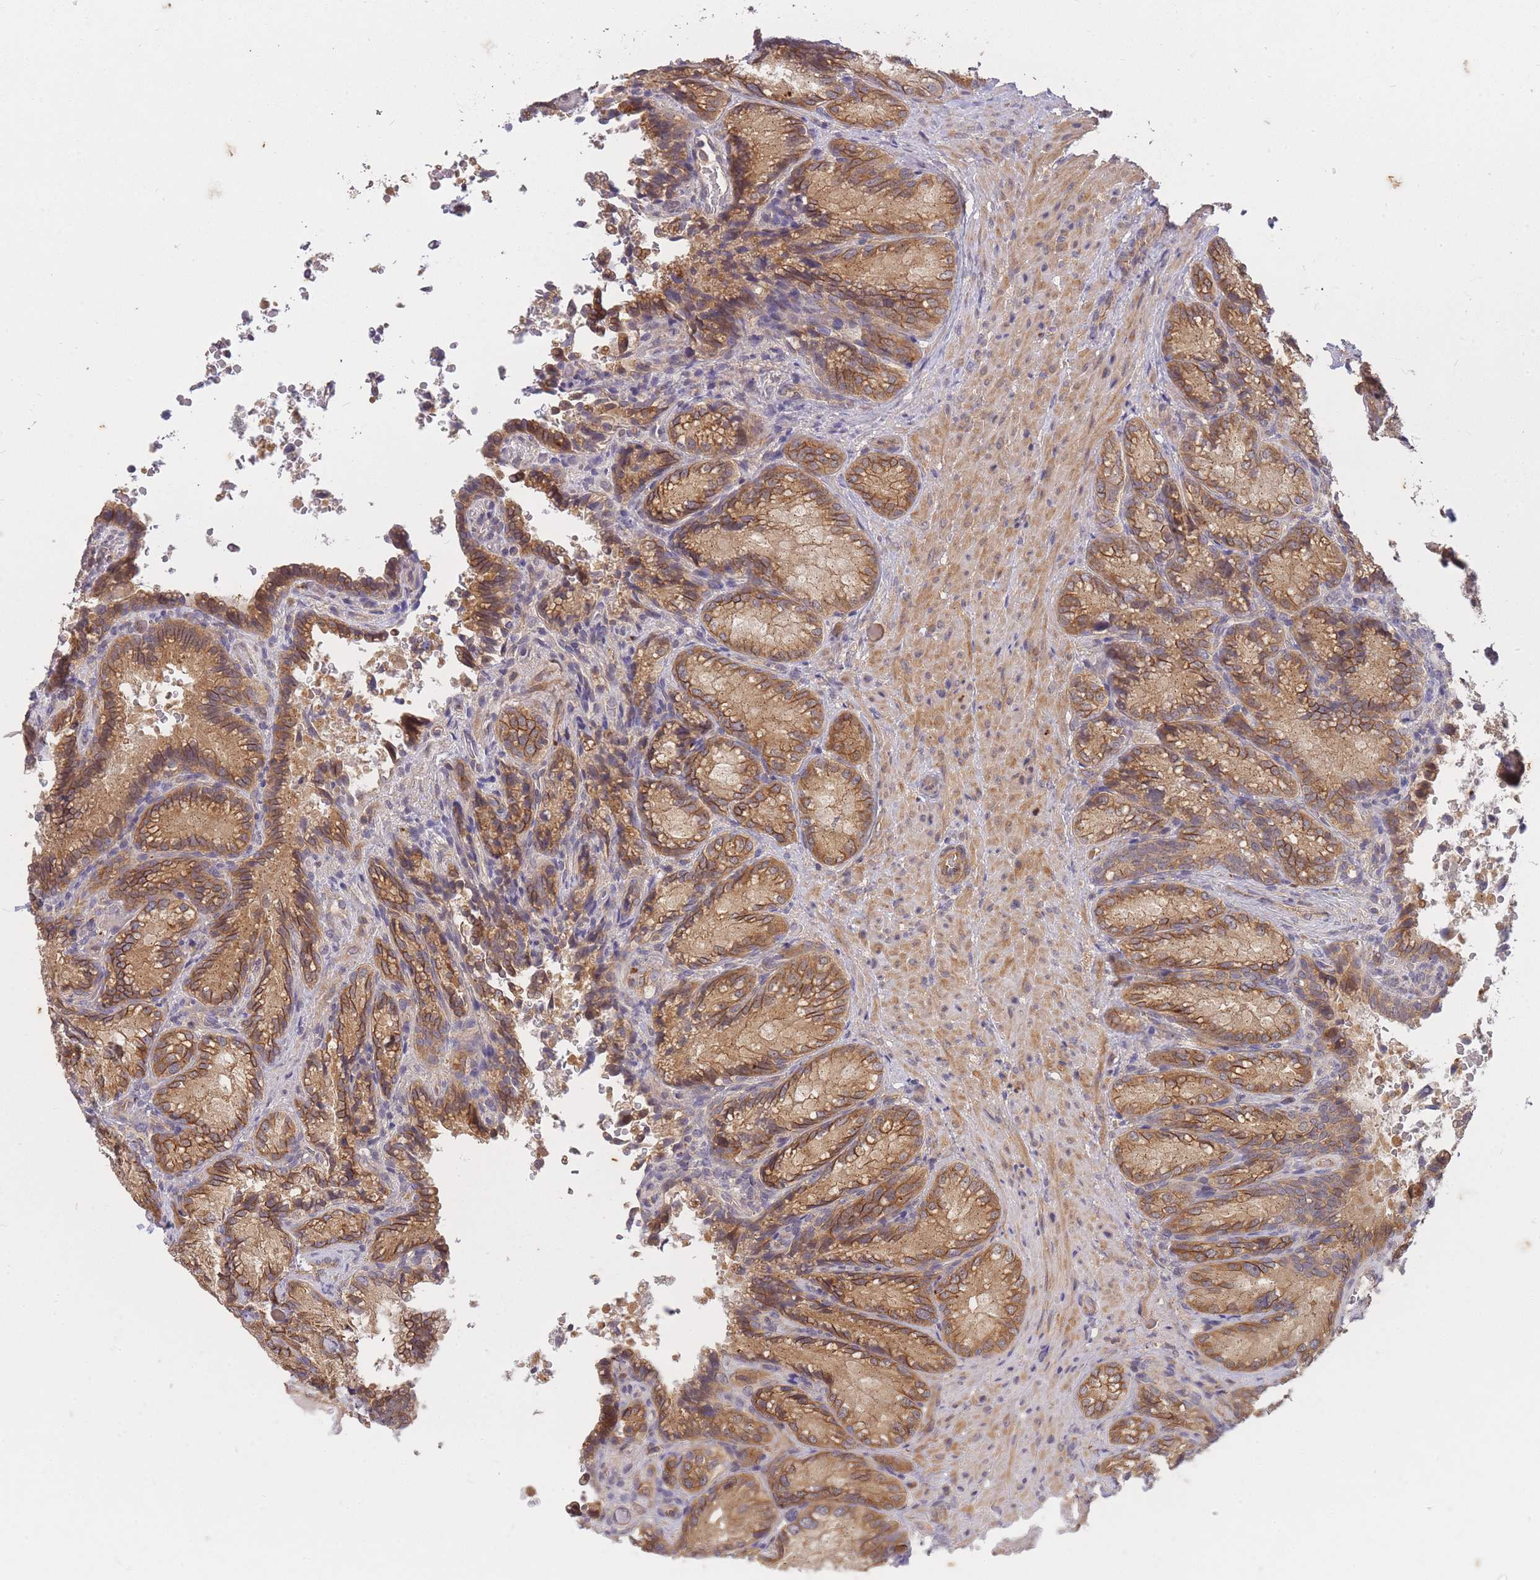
{"staining": {"intensity": "moderate", "quantity": ">75%", "location": "cytoplasmic/membranous"}, "tissue": "seminal vesicle", "cell_type": "Glandular cells", "image_type": "normal", "snomed": [{"axis": "morphology", "description": "Normal tissue, NOS"}, {"axis": "topography", "description": "Seminal veicle"}], "caption": "Seminal vesicle stained with a brown dye shows moderate cytoplasmic/membranous positive expression in approximately >75% of glandular cells.", "gene": "ST8SIA4", "patient": {"sex": "male", "age": 58}}